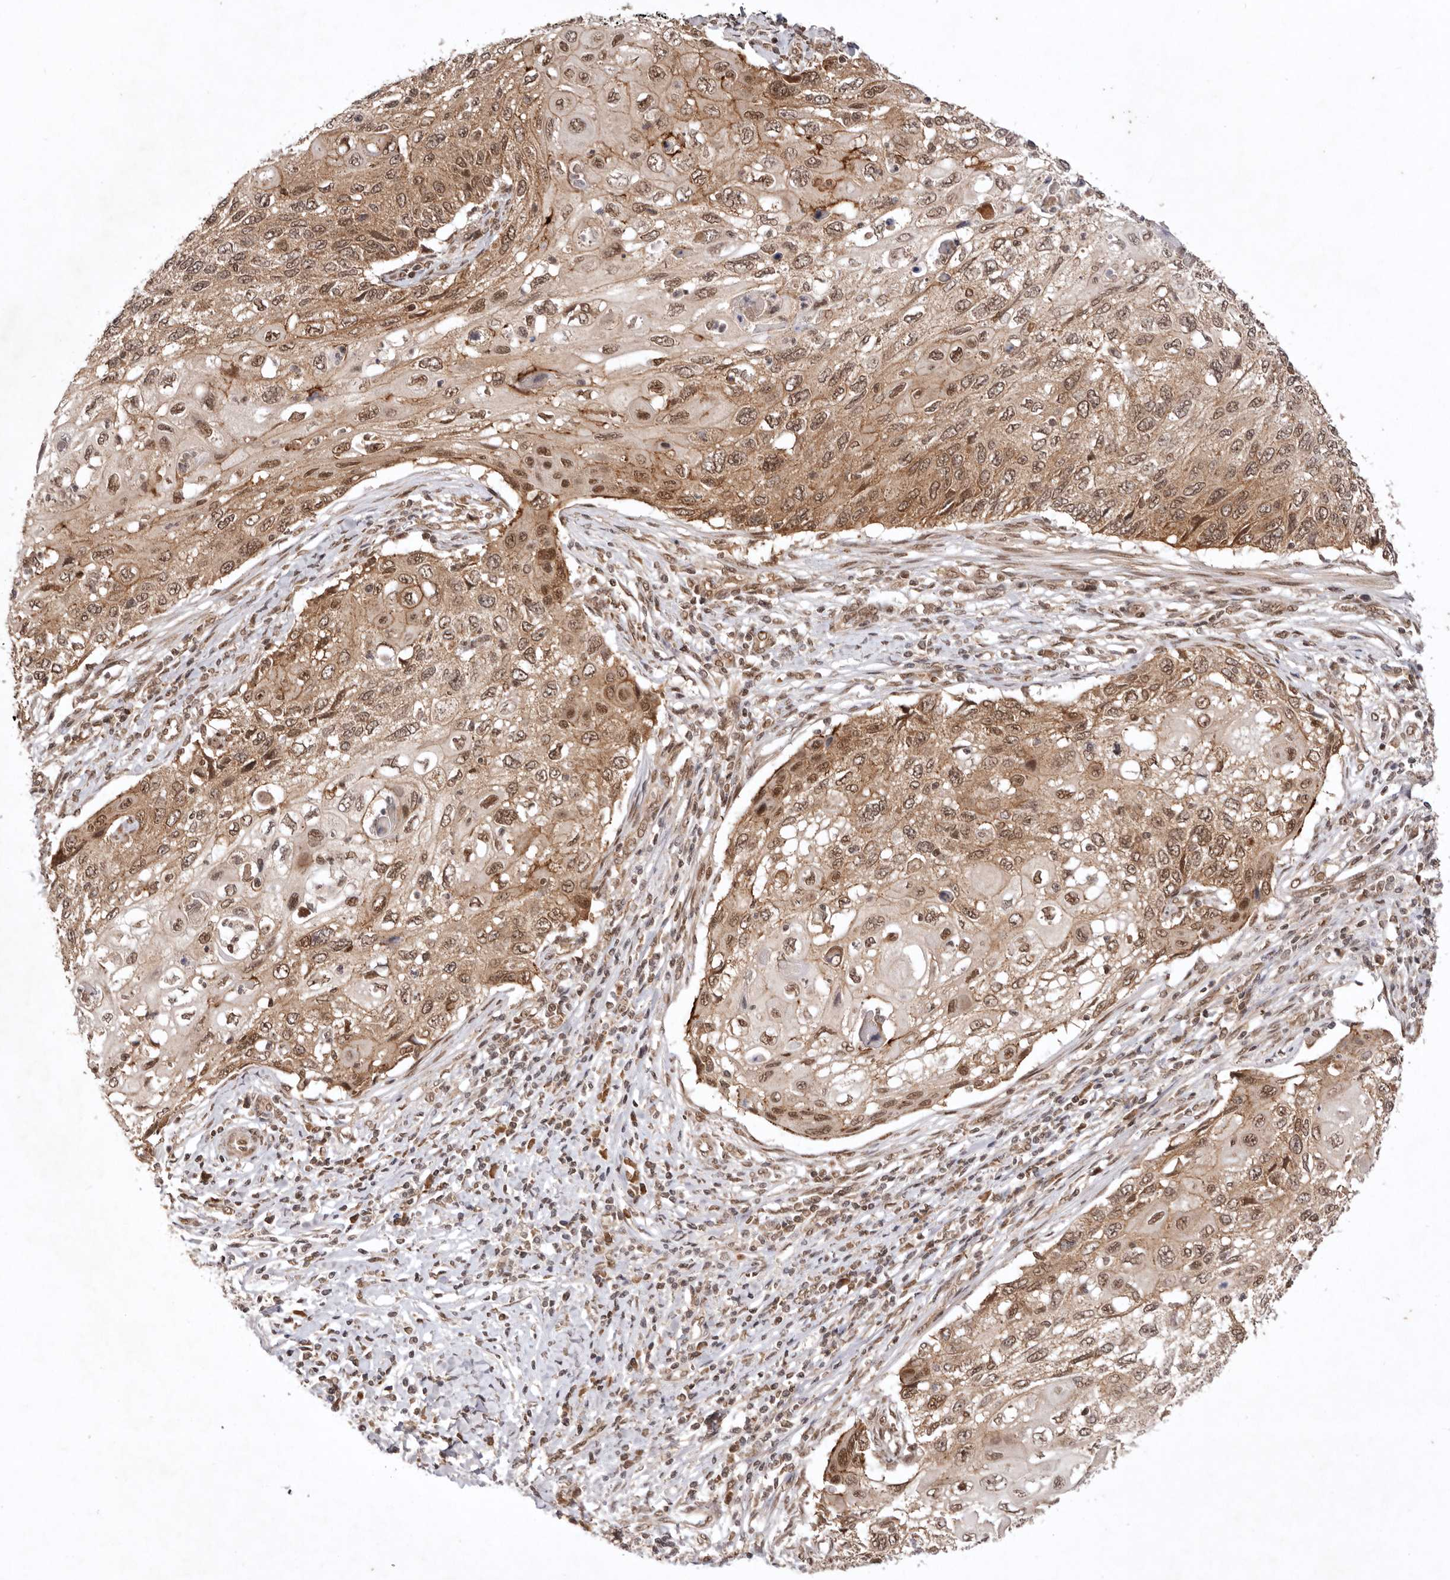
{"staining": {"intensity": "moderate", "quantity": ">75%", "location": "cytoplasmic/membranous,nuclear"}, "tissue": "cervical cancer", "cell_type": "Tumor cells", "image_type": "cancer", "snomed": [{"axis": "morphology", "description": "Squamous cell carcinoma, NOS"}, {"axis": "topography", "description": "Cervix"}], "caption": "Immunohistochemistry (IHC) micrograph of neoplastic tissue: cervical squamous cell carcinoma stained using IHC displays medium levels of moderate protein expression localized specifically in the cytoplasmic/membranous and nuclear of tumor cells, appearing as a cytoplasmic/membranous and nuclear brown color.", "gene": "TARS2", "patient": {"sex": "female", "age": 70}}